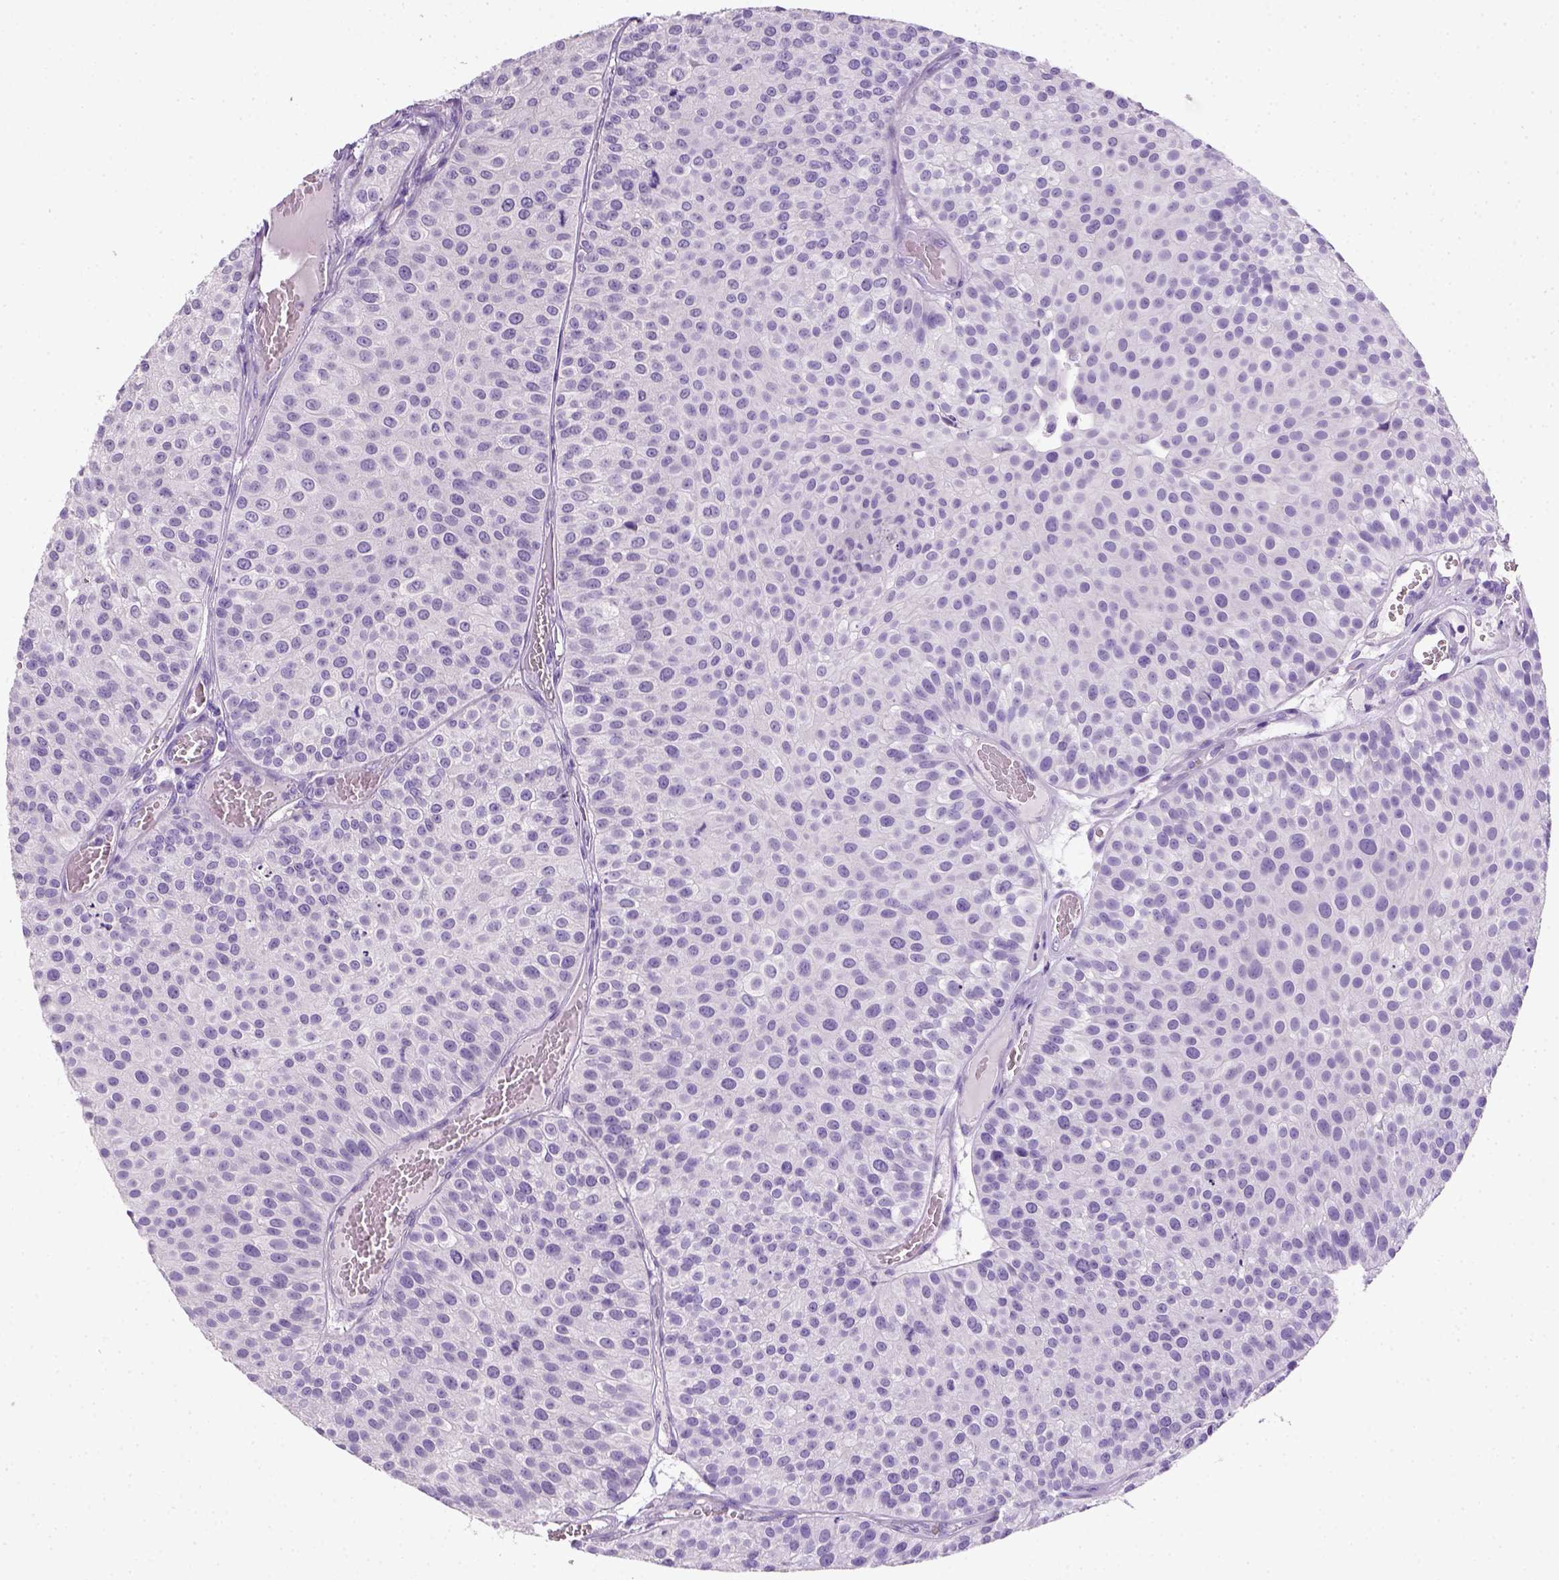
{"staining": {"intensity": "negative", "quantity": "none", "location": "none"}, "tissue": "urothelial cancer", "cell_type": "Tumor cells", "image_type": "cancer", "snomed": [{"axis": "morphology", "description": "Urothelial carcinoma, Low grade"}, {"axis": "topography", "description": "Urinary bladder"}], "caption": "This is a micrograph of IHC staining of urothelial cancer, which shows no expression in tumor cells. (IHC, brightfield microscopy, high magnification).", "gene": "KRT71", "patient": {"sex": "female", "age": 87}}